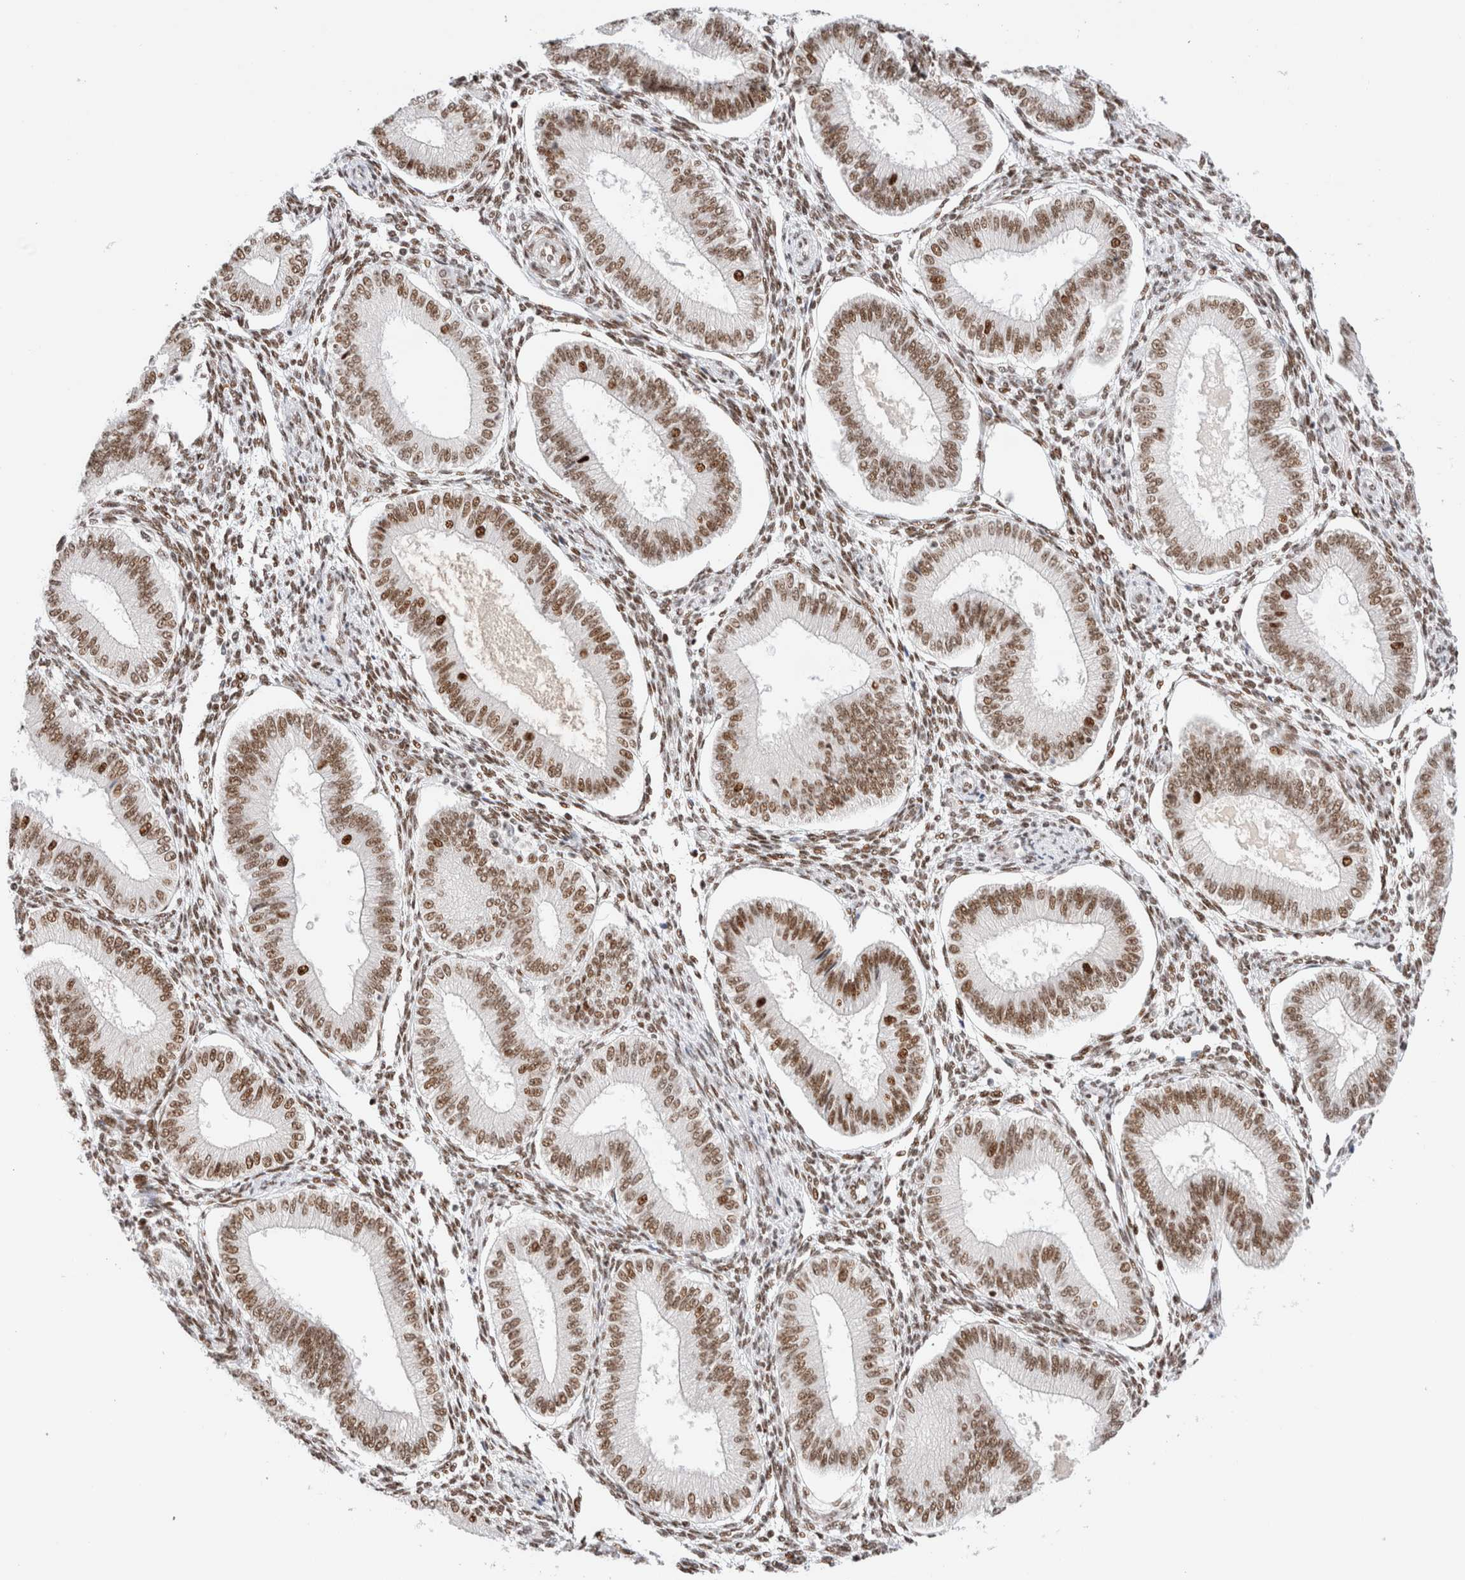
{"staining": {"intensity": "moderate", "quantity": "25%-75%", "location": "nuclear"}, "tissue": "endometrium", "cell_type": "Cells in endometrial stroma", "image_type": "normal", "snomed": [{"axis": "morphology", "description": "Normal tissue, NOS"}, {"axis": "topography", "description": "Endometrium"}], "caption": "Cells in endometrial stroma demonstrate moderate nuclear expression in about 25%-75% of cells in unremarkable endometrium.", "gene": "ZNF282", "patient": {"sex": "female", "age": 39}}